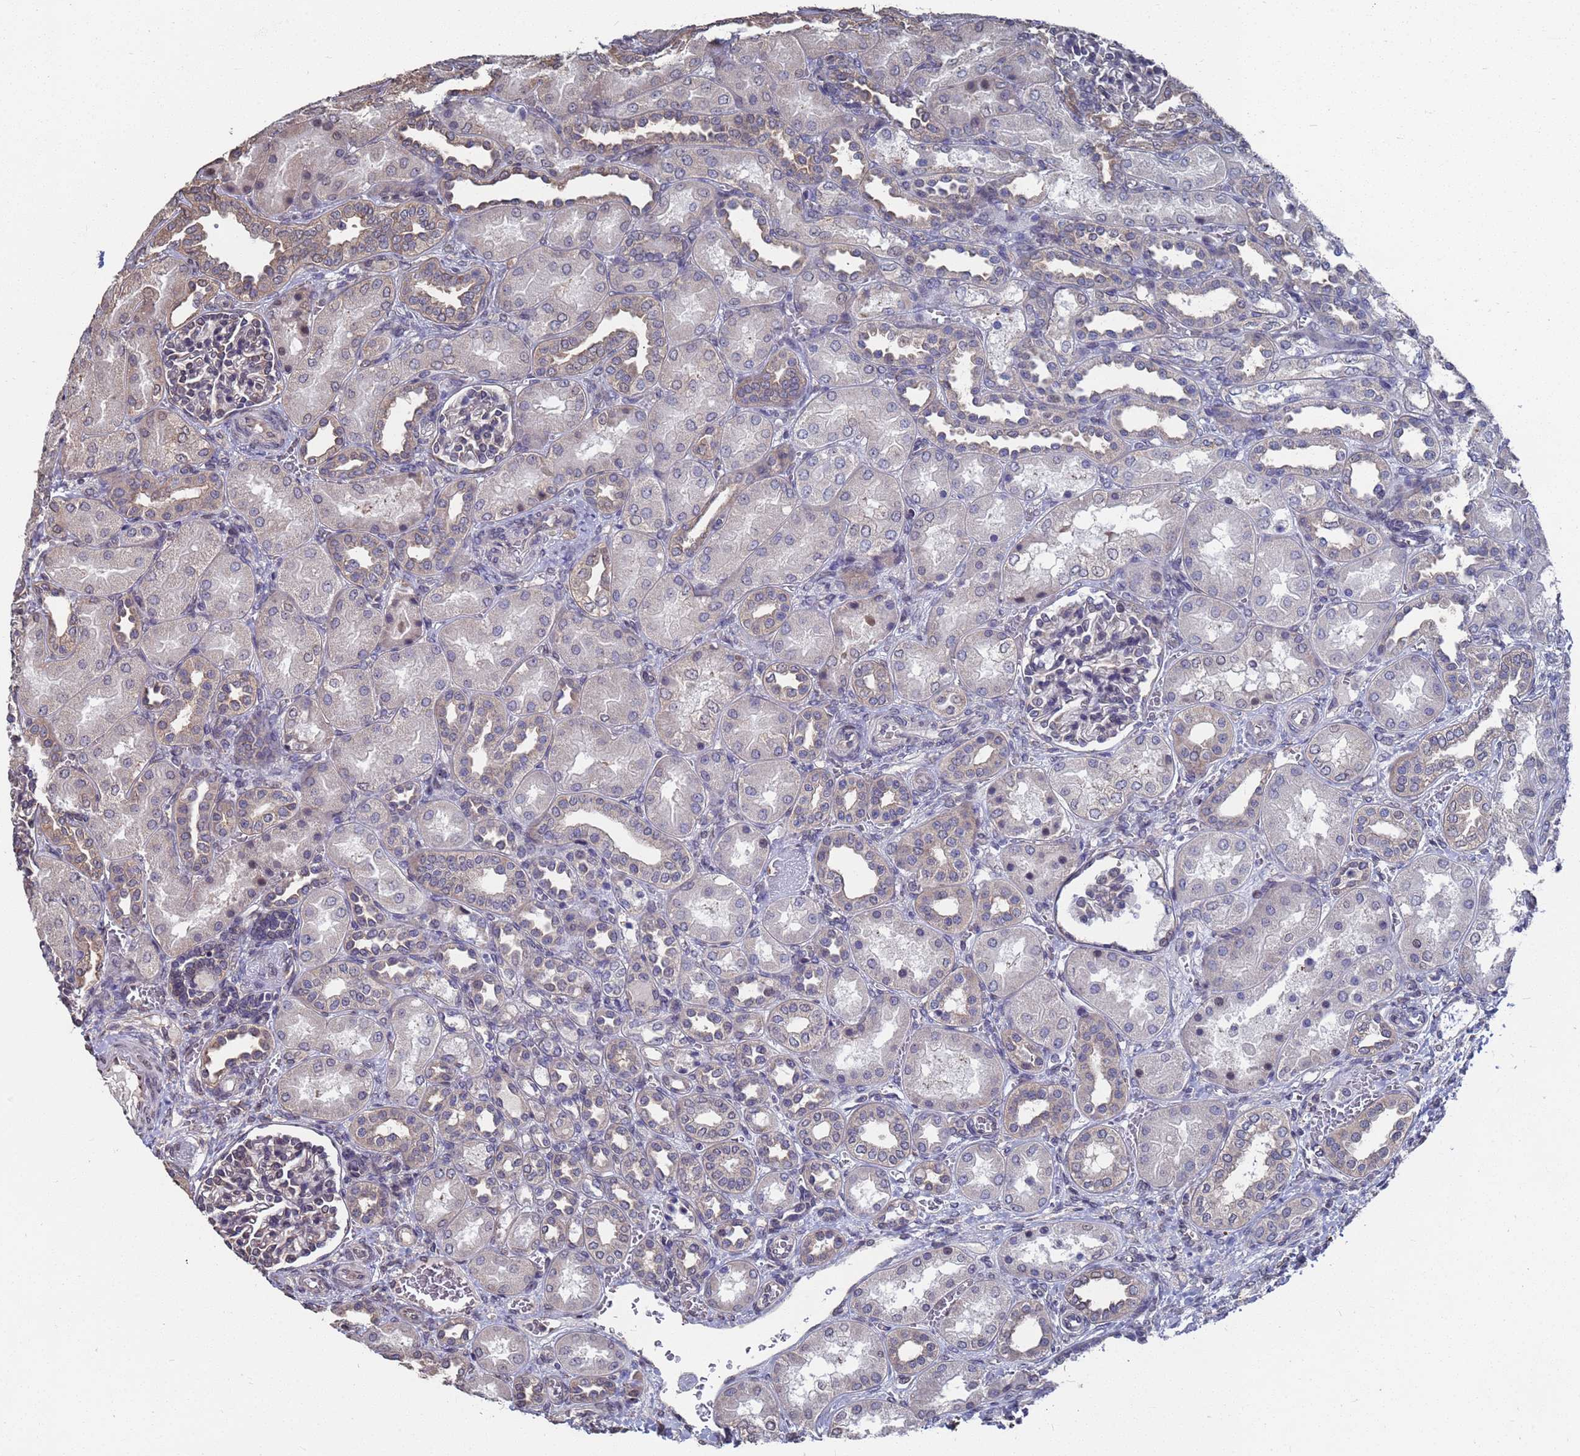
{"staining": {"intensity": "weak", "quantity": "<25%", "location": "cytoplasmic/membranous"}, "tissue": "kidney", "cell_type": "Cells in glomeruli", "image_type": "normal", "snomed": [{"axis": "morphology", "description": "Normal tissue, NOS"}, {"axis": "morphology", "description": "Neoplasm, malignant, NOS"}, {"axis": "topography", "description": "Kidney"}], "caption": "This micrograph is of benign kidney stained with immunohistochemistry to label a protein in brown with the nuclei are counter-stained blue. There is no positivity in cells in glomeruli. The staining was performed using DAB to visualize the protein expression in brown, while the nuclei were stained in blue with hematoxylin (Magnification: 20x).", "gene": "CFAP119", "patient": {"sex": "female", "age": 1}}